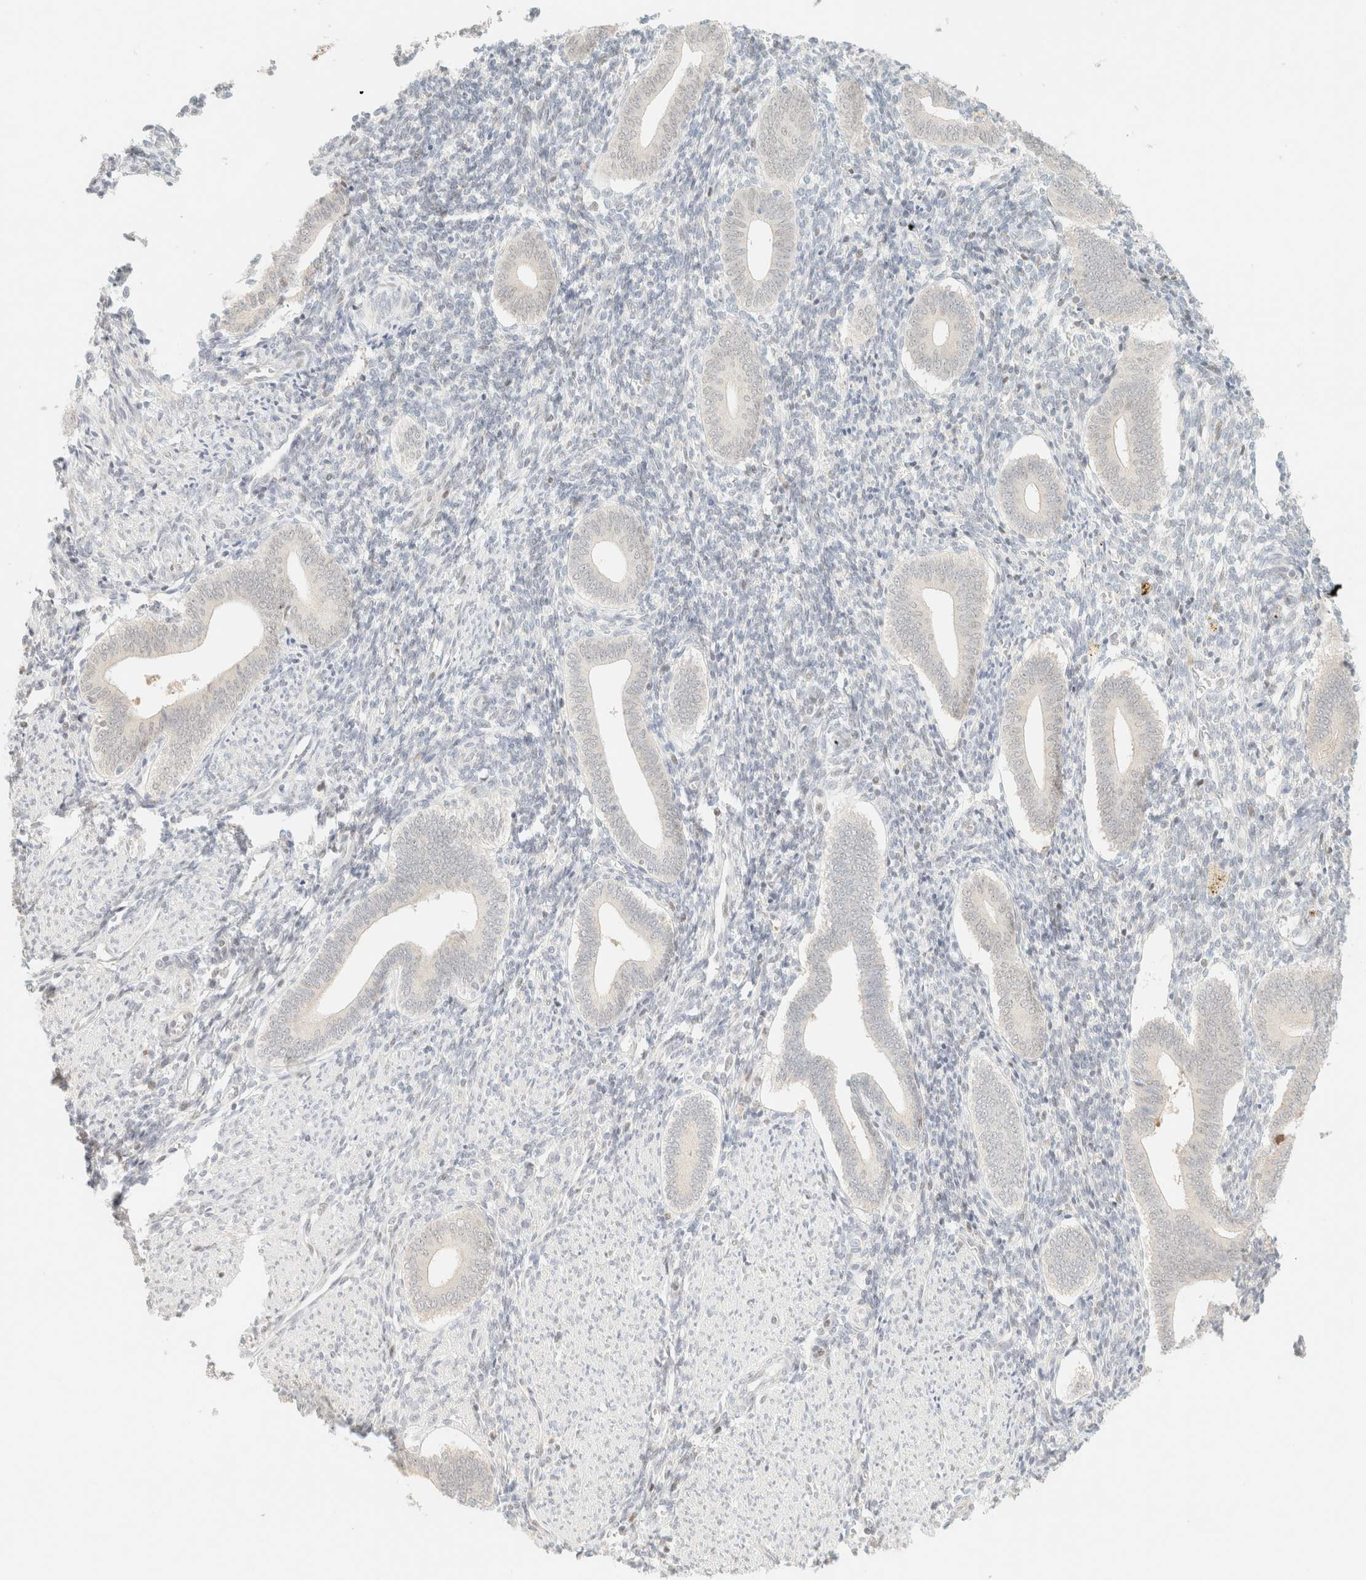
{"staining": {"intensity": "negative", "quantity": "none", "location": "none"}, "tissue": "endometrium", "cell_type": "Cells in endometrial stroma", "image_type": "normal", "snomed": [{"axis": "morphology", "description": "Normal tissue, NOS"}, {"axis": "topography", "description": "Uterus"}, {"axis": "topography", "description": "Endometrium"}], "caption": "The micrograph demonstrates no staining of cells in endometrial stroma in benign endometrium. (Stains: DAB (3,3'-diaminobenzidine) immunohistochemistry with hematoxylin counter stain, Microscopy: brightfield microscopy at high magnification).", "gene": "TSR1", "patient": {"sex": "female", "age": 33}}